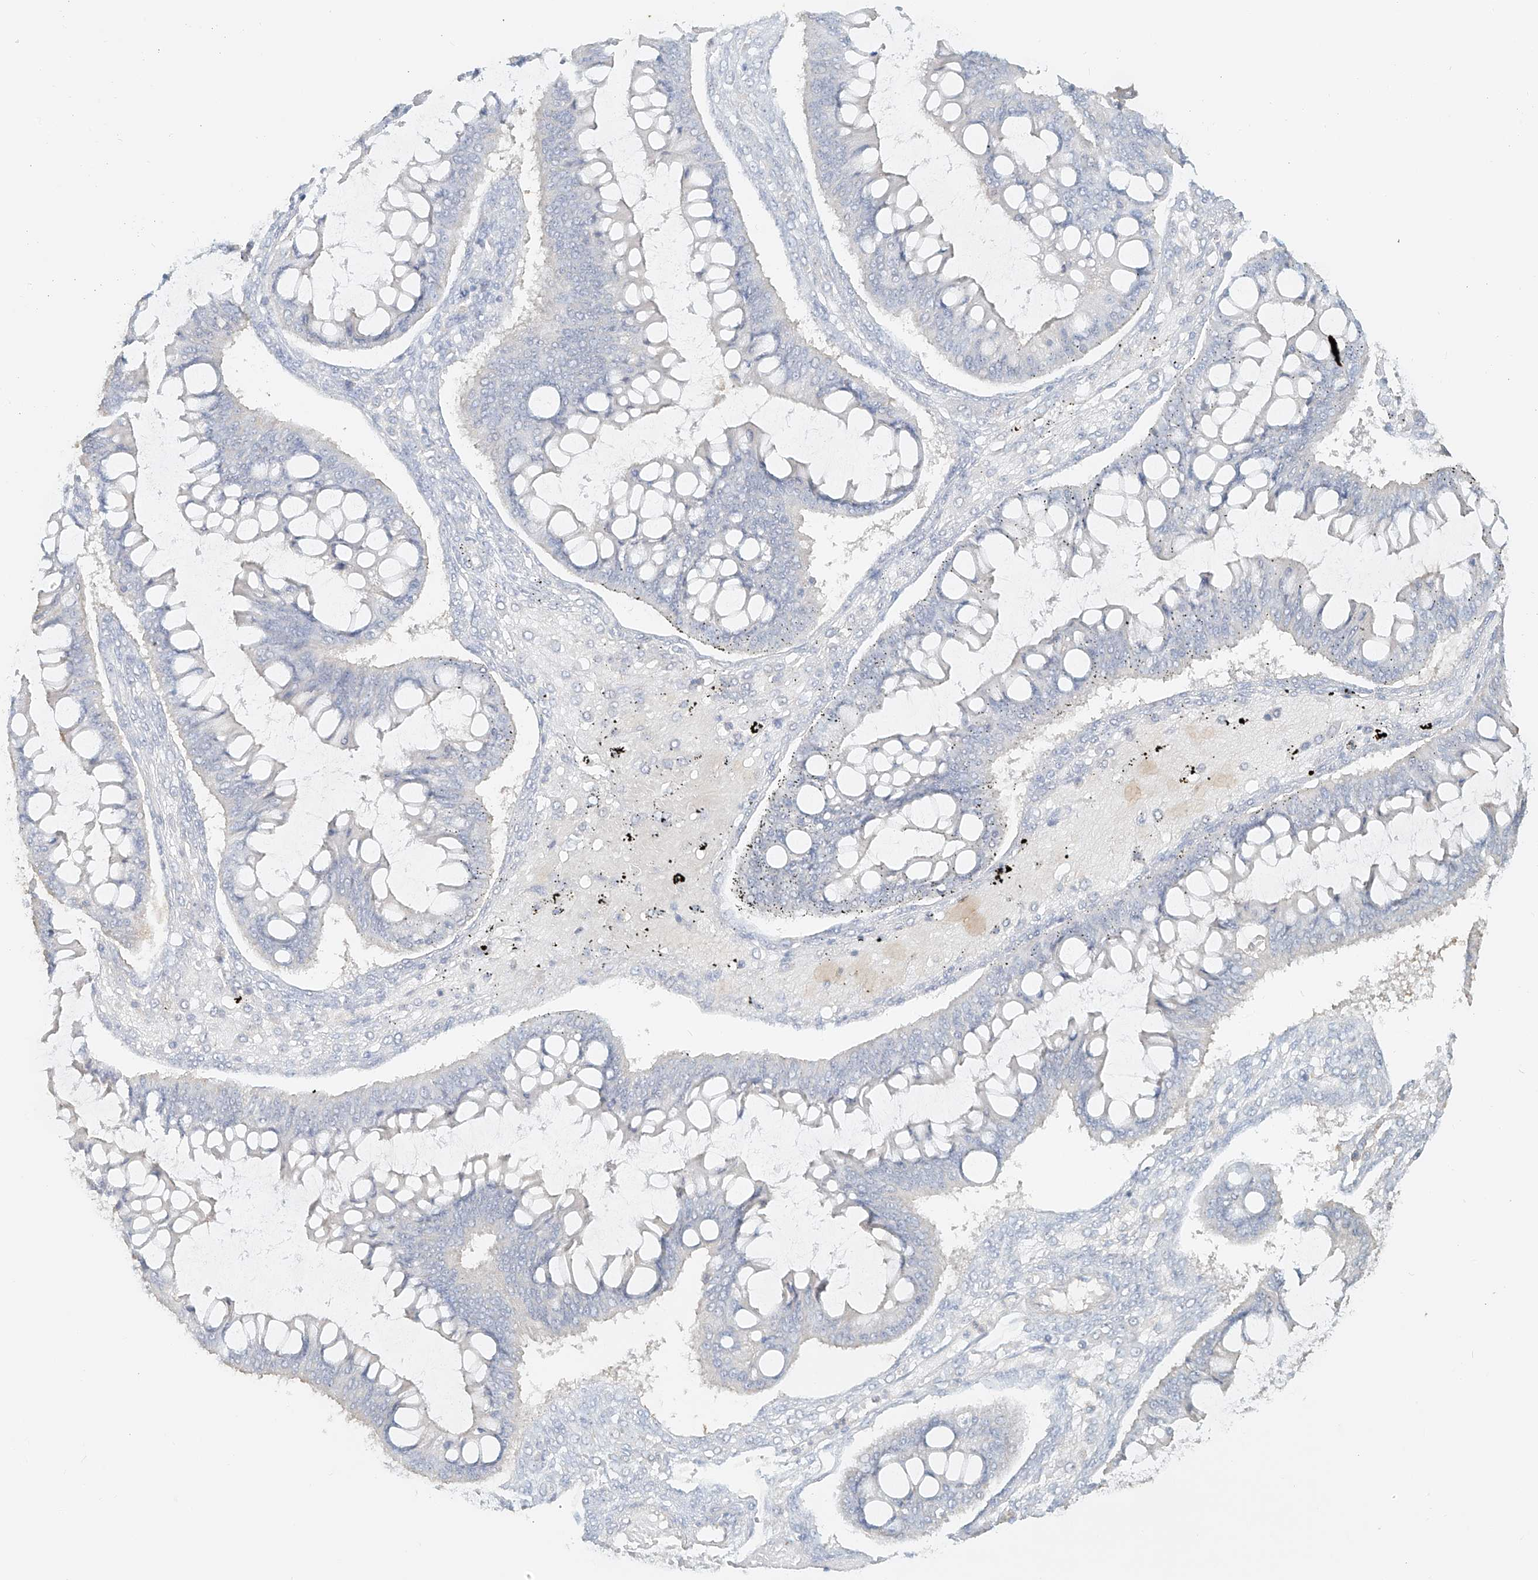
{"staining": {"intensity": "negative", "quantity": "none", "location": "none"}, "tissue": "ovarian cancer", "cell_type": "Tumor cells", "image_type": "cancer", "snomed": [{"axis": "morphology", "description": "Cystadenocarcinoma, mucinous, NOS"}, {"axis": "topography", "description": "Ovary"}], "caption": "High magnification brightfield microscopy of ovarian cancer (mucinous cystadenocarcinoma) stained with DAB (3,3'-diaminobenzidine) (brown) and counterstained with hematoxylin (blue): tumor cells show no significant expression. The staining is performed using DAB (3,3'-diaminobenzidine) brown chromogen with nuclei counter-stained in using hematoxylin.", "gene": "NPHS1", "patient": {"sex": "female", "age": 73}}